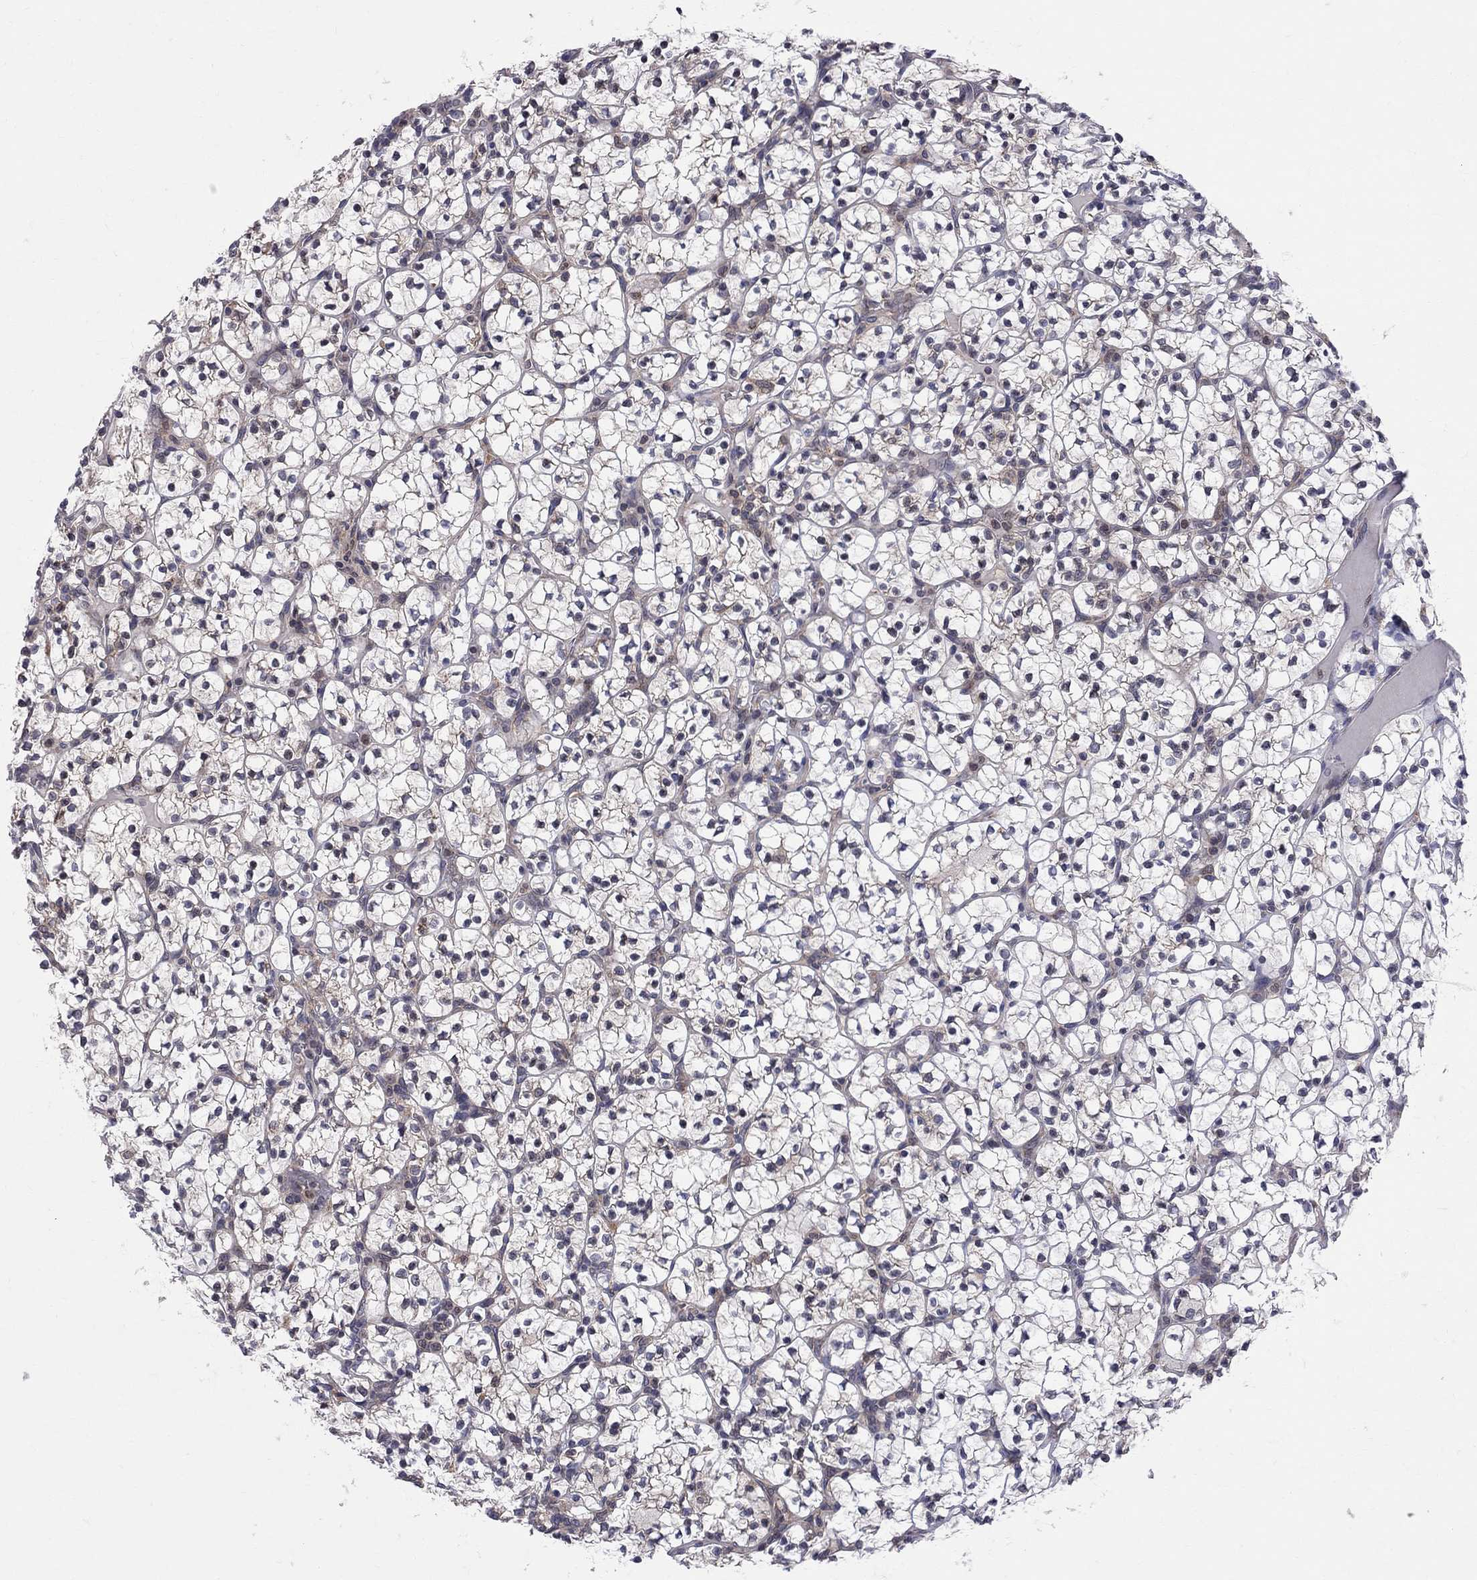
{"staining": {"intensity": "weak", "quantity": "<25%", "location": "cytoplasmic/membranous"}, "tissue": "renal cancer", "cell_type": "Tumor cells", "image_type": "cancer", "snomed": [{"axis": "morphology", "description": "Adenocarcinoma, NOS"}, {"axis": "topography", "description": "Kidney"}], "caption": "Tumor cells show no significant positivity in renal cancer (adenocarcinoma).", "gene": "CNOT11", "patient": {"sex": "female", "age": 89}}